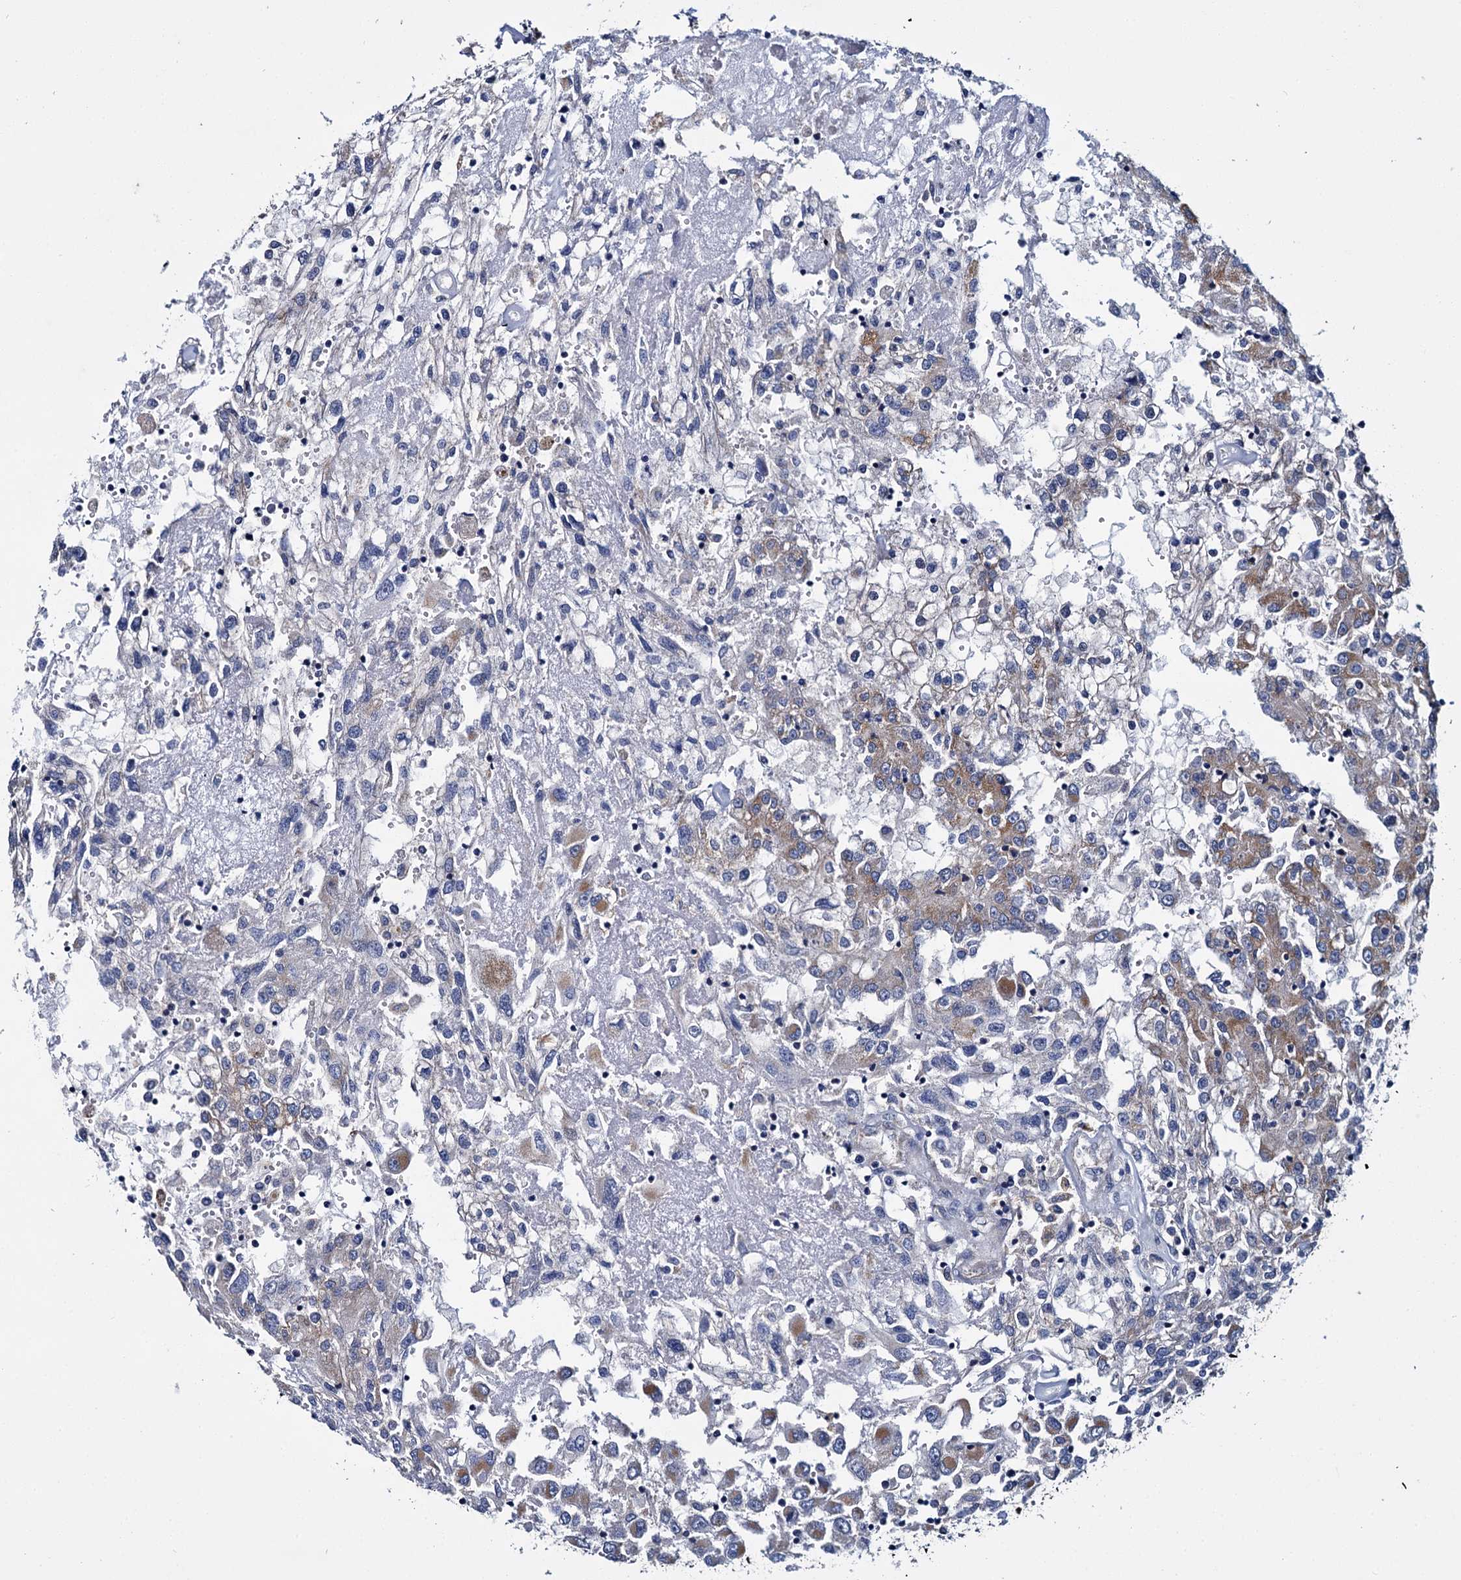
{"staining": {"intensity": "moderate", "quantity": "25%-75%", "location": "cytoplasmic/membranous"}, "tissue": "renal cancer", "cell_type": "Tumor cells", "image_type": "cancer", "snomed": [{"axis": "morphology", "description": "Adenocarcinoma, NOS"}, {"axis": "topography", "description": "Kidney"}], "caption": "The immunohistochemical stain labels moderate cytoplasmic/membranous expression in tumor cells of renal cancer tissue.", "gene": "CEP295", "patient": {"sex": "female", "age": 52}}